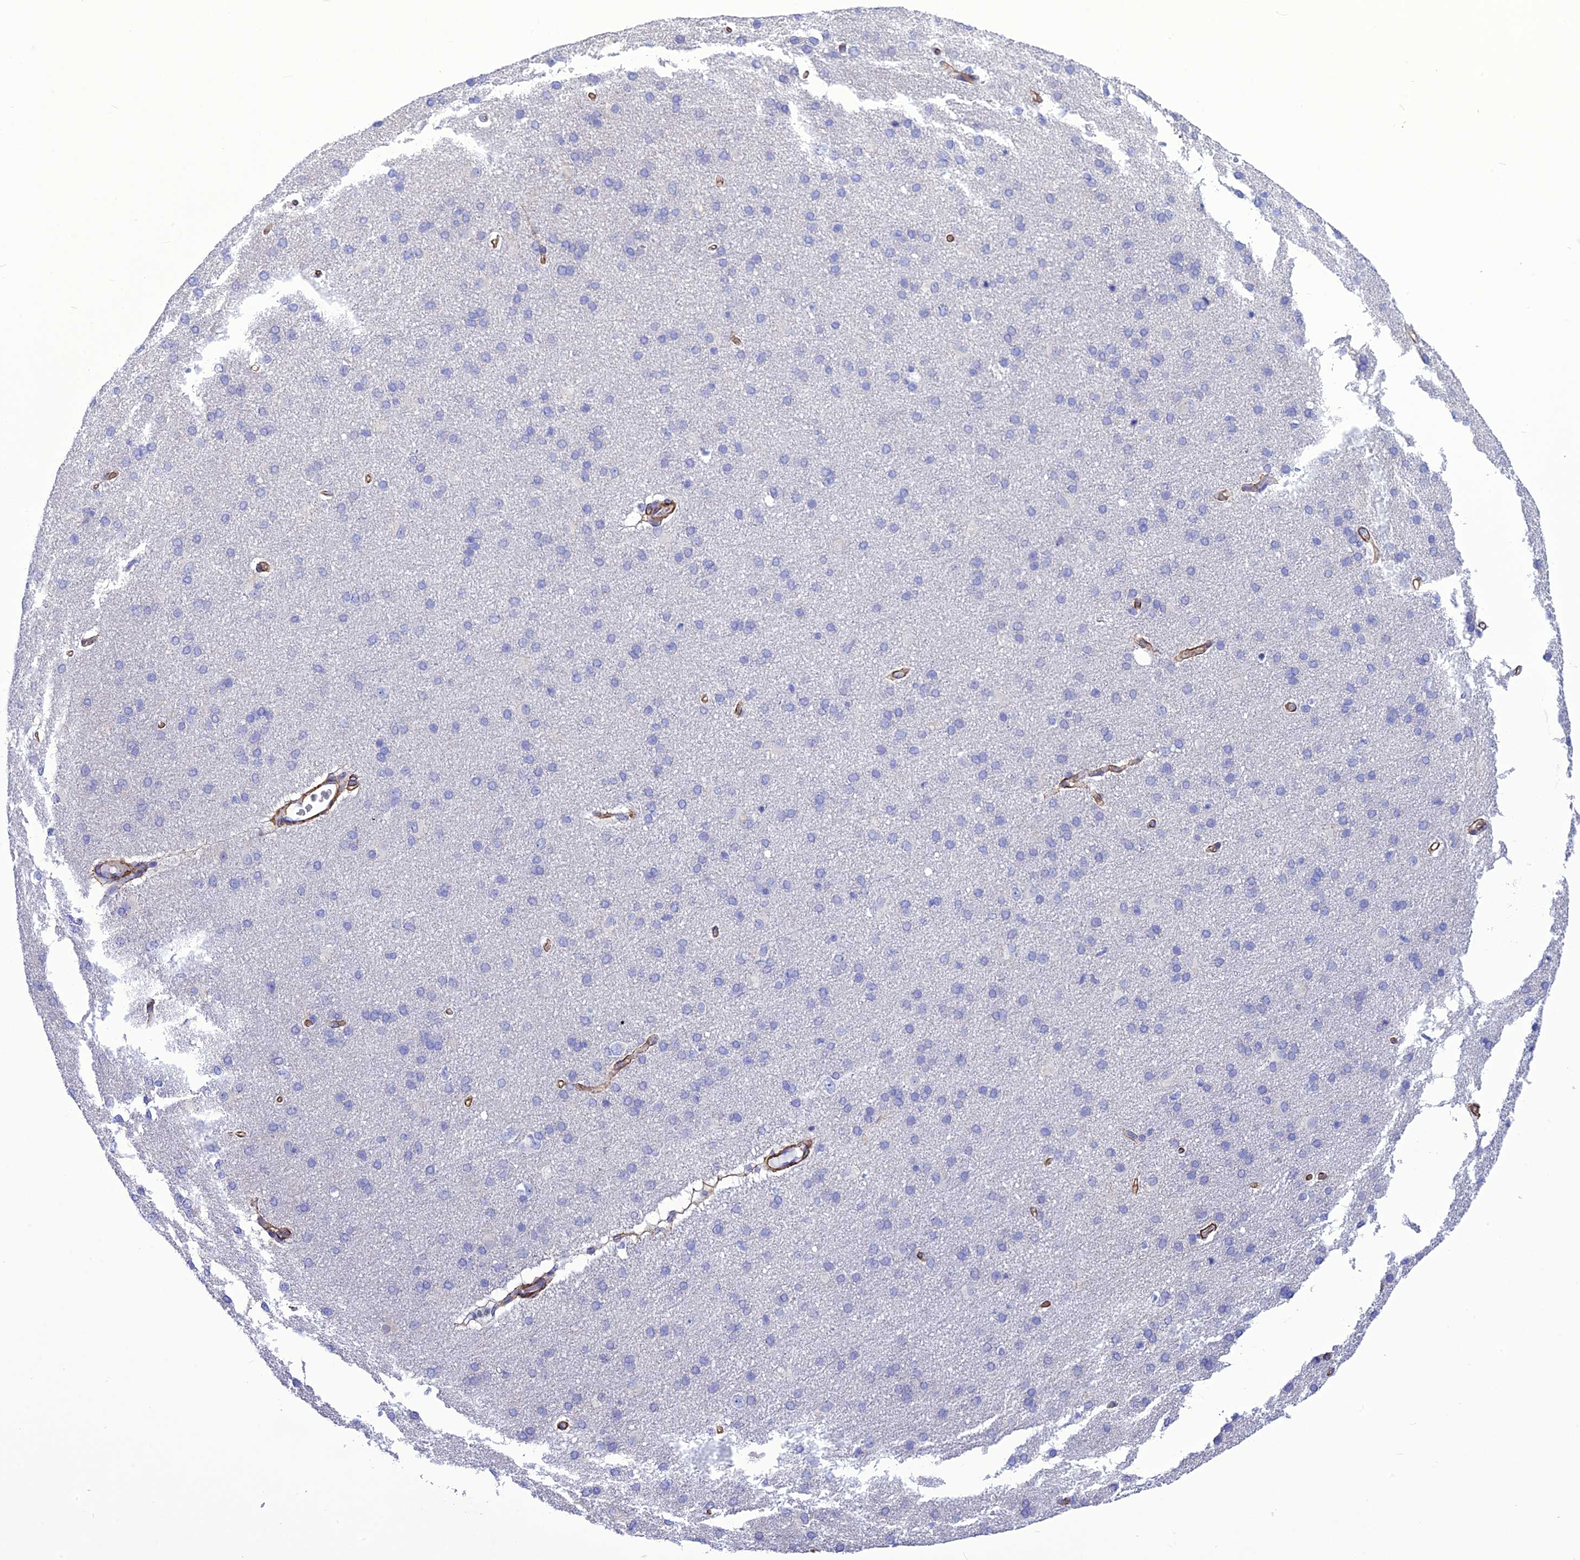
{"staining": {"intensity": "moderate", "quantity": ">75%", "location": "cytoplasmic/membranous"}, "tissue": "cerebral cortex", "cell_type": "Endothelial cells", "image_type": "normal", "snomed": [{"axis": "morphology", "description": "Normal tissue, NOS"}, {"axis": "topography", "description": "Cerebral cortex"}], "caption": "Immunohistochemical staining of normal human cerebral cortex displays >75% levels of moderate cytoplasmic/membranous protein staining in about >75% of endothelial cells.", "gene": "NKD1", "patient": {"sex": "male", "age": 62}}